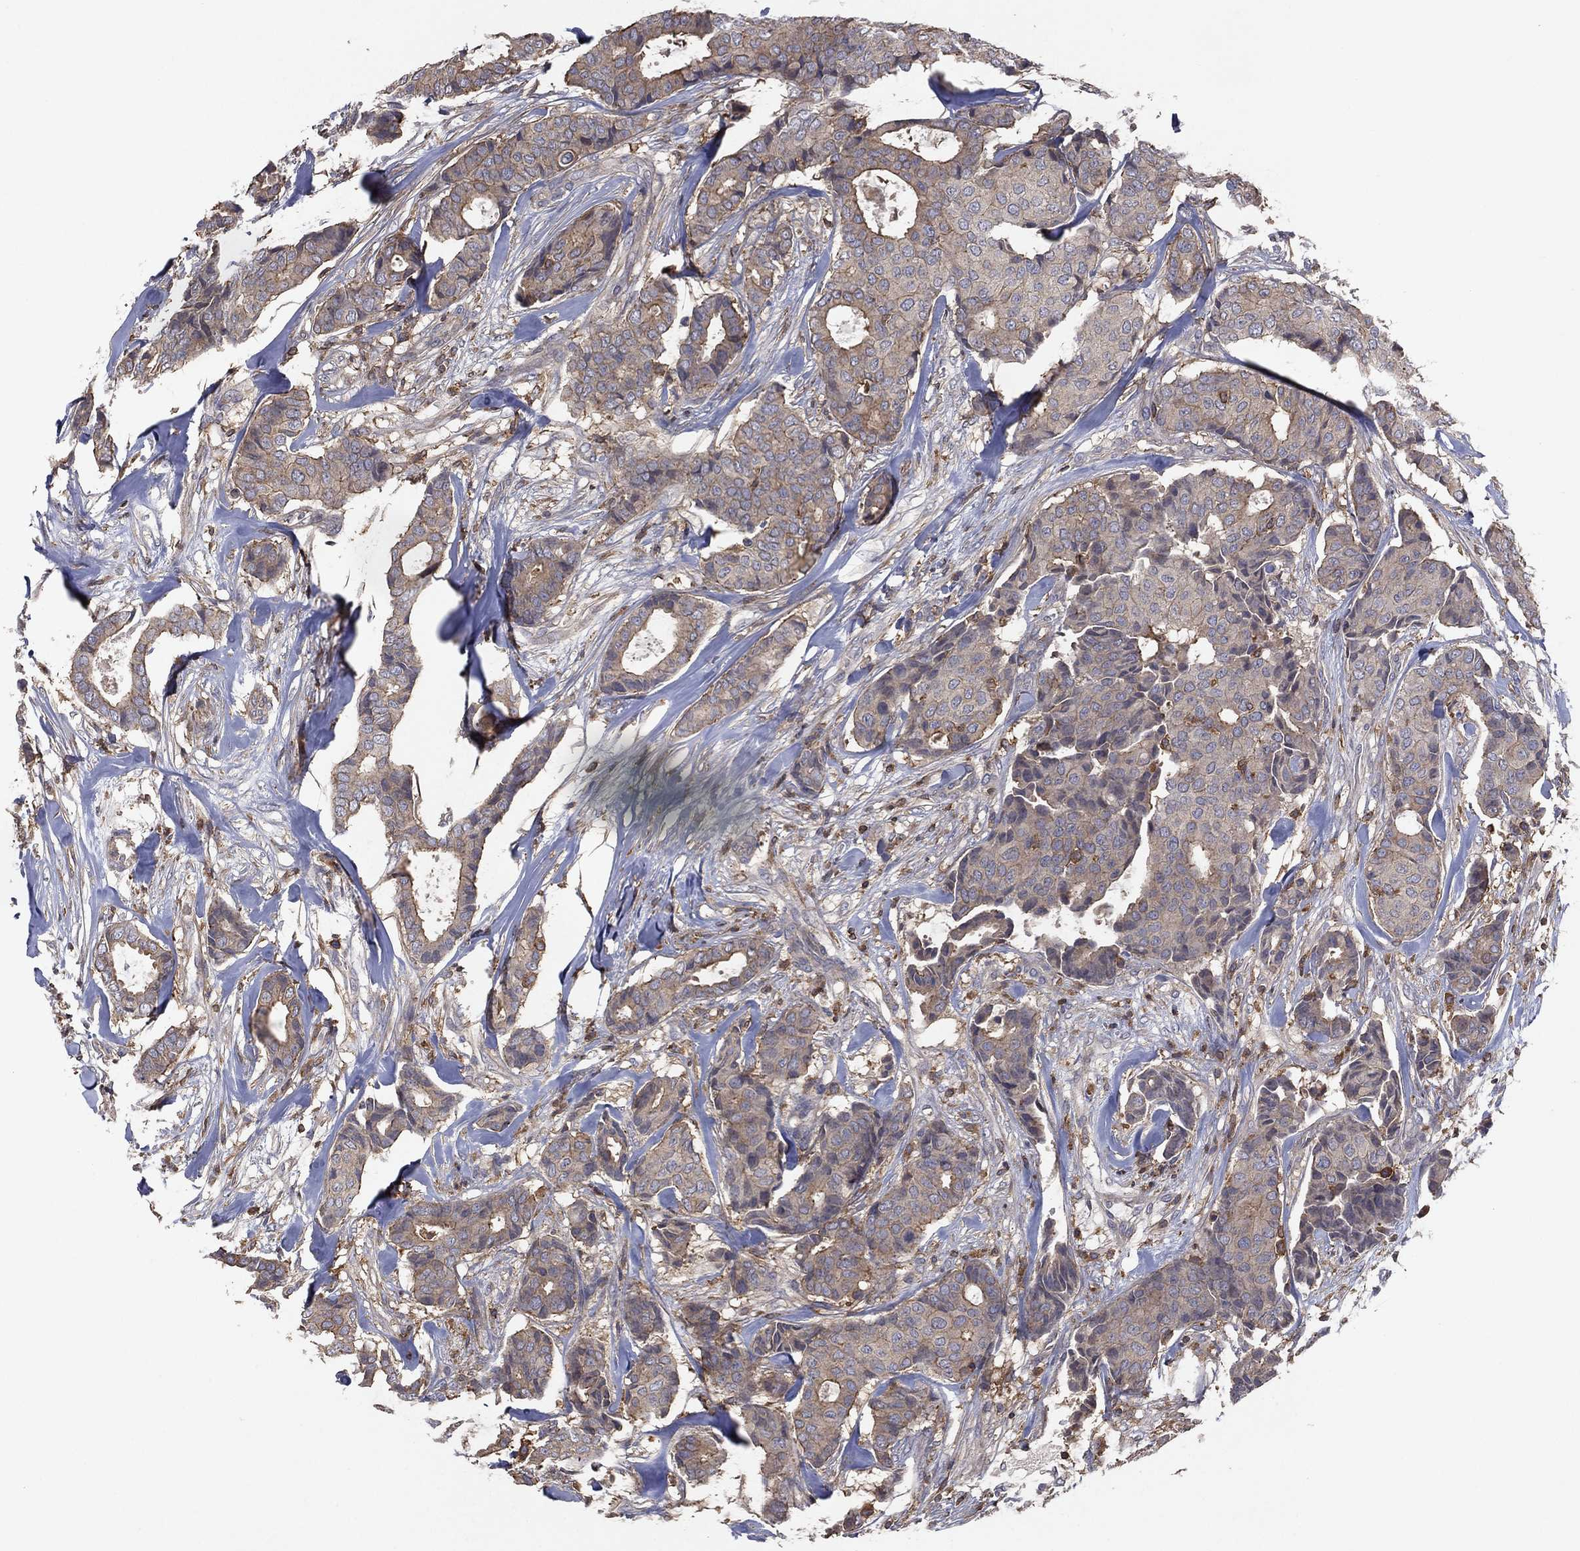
{"staining": {"intensity": "moderate", "quantity": "<25%", "location": "cytoplasmic/membranous"}, "tissue": "breast cancer", "cell_type": "Tumor cells", "image_type": "cancer", "snomed": [{"axis": "morphology", "description": "Duct carcinoma"}, {"axis": "topography", "description": "Breast"}], "caption": "Breast cancer stained for a protein exhibits moderate cytoplasmic/membranous positivity in tumor cells.", "gene": "DOCK8", "patient": {"sex": "female", "age": 75}}